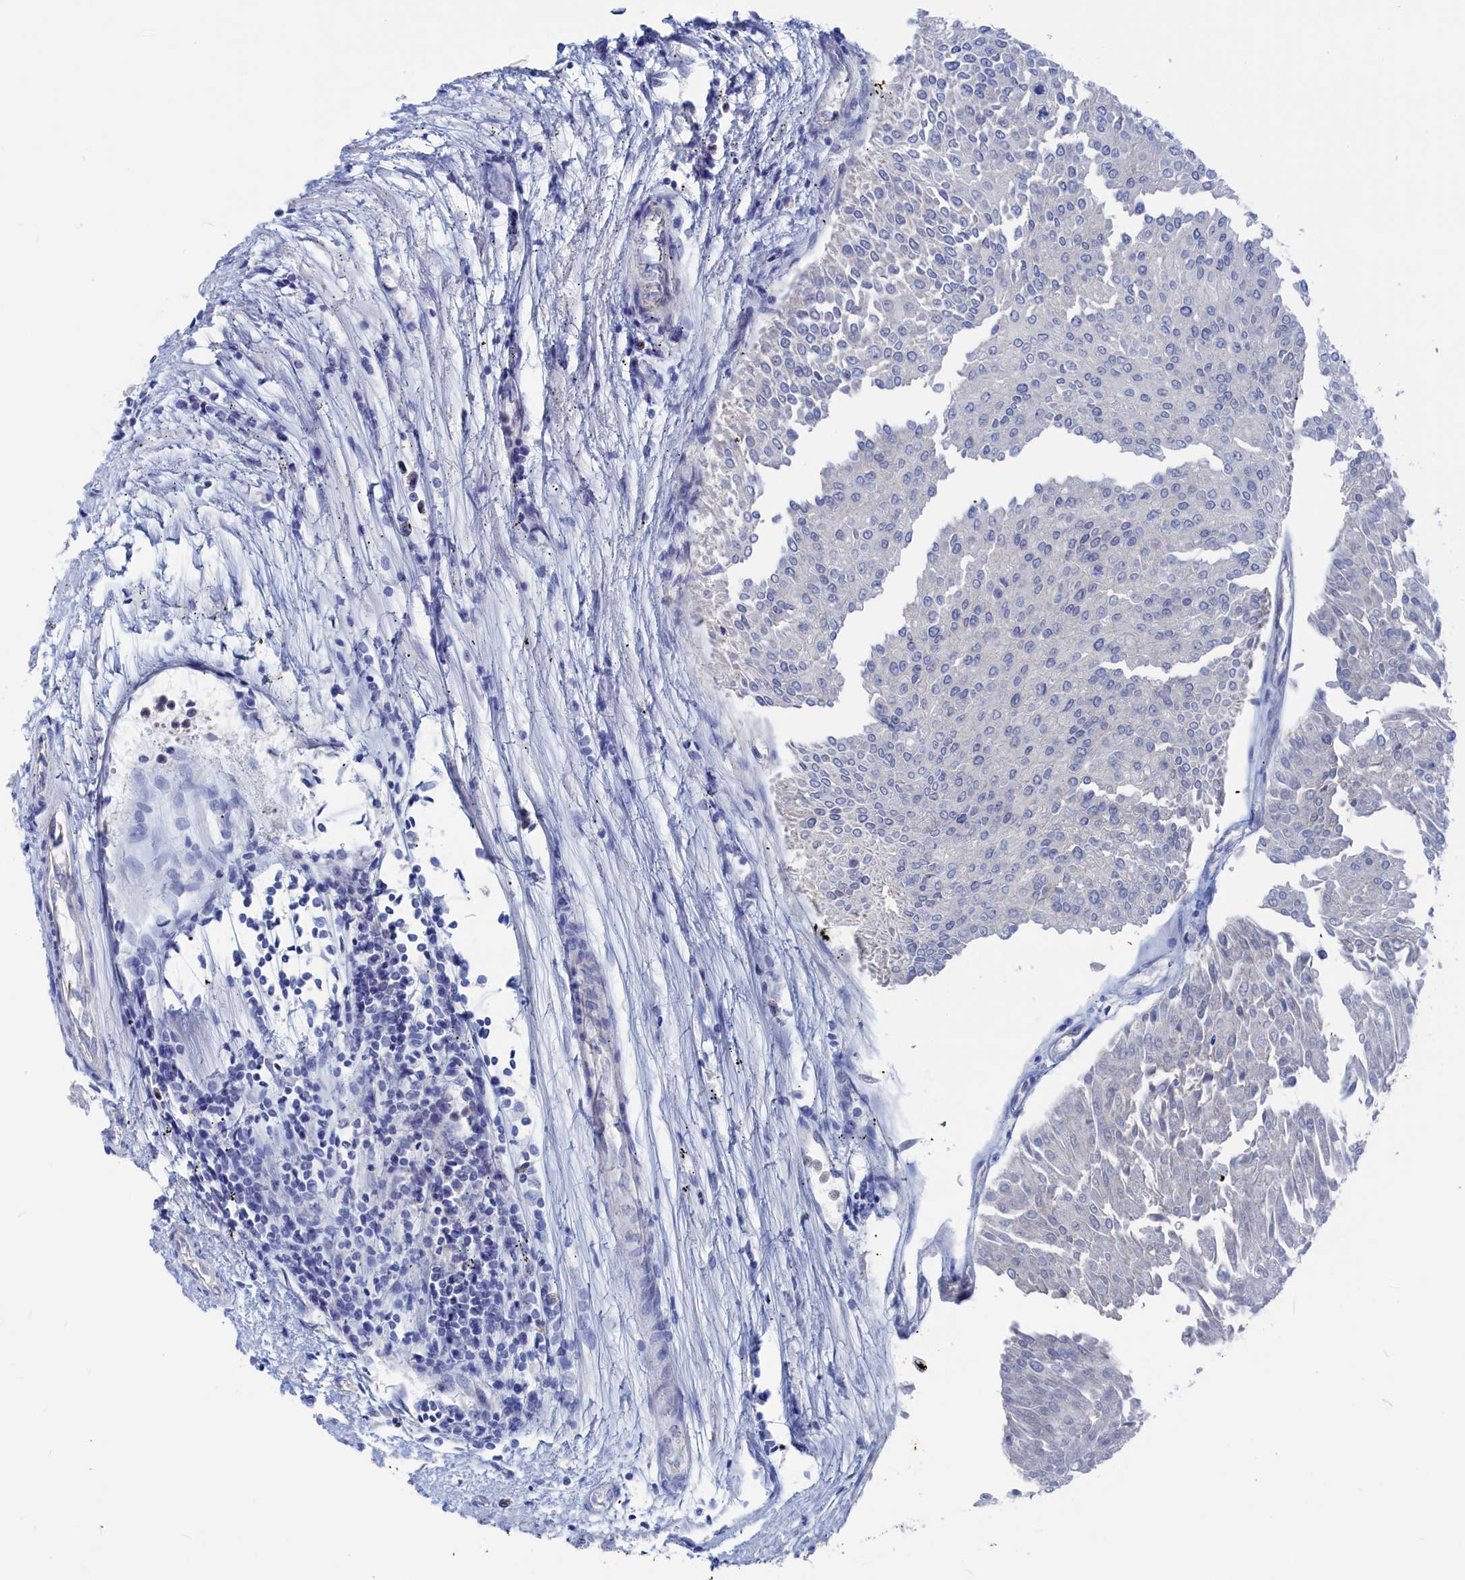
{"staining": {"intensity": "negative", "quantity": "none", "location": "none"}, "tissue": "urothelial cancer", "cell_type": "Tumor cells", "image_type": "cancer", "snomed": [{"axis": "morphology", "description": "Urothelial carcinoma, Low grade"}, {"axis": "topography", "description": "Urinary bladder"}], "caption": "Tumor cells show no significant protein staining in low-grade urothelial carcinoma.", "gene": "MARCHF3", "patient": {"sex": "male", "age": 67}}